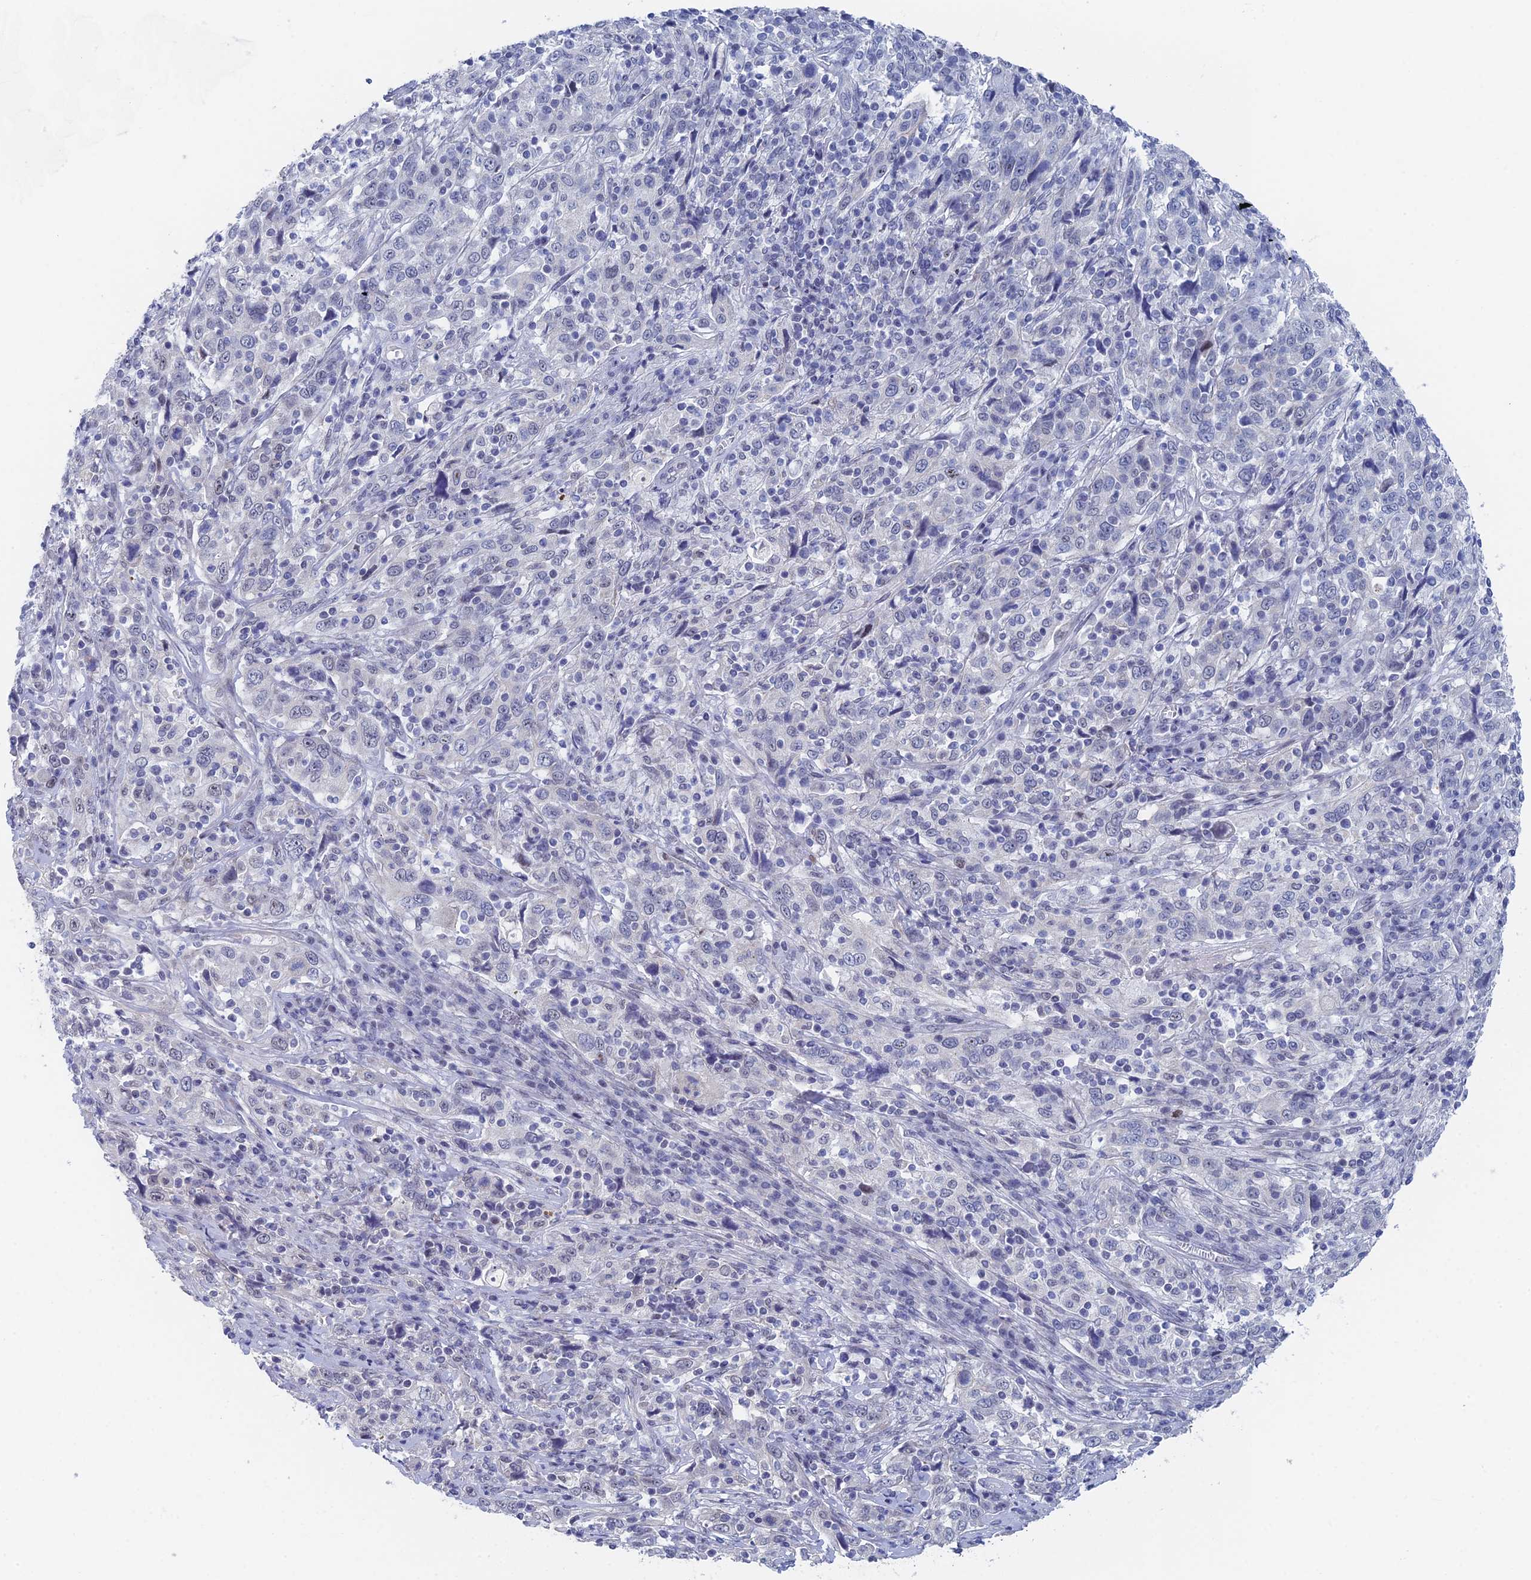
{"staining": {"intensity": "negative", "quantity": "none", "location": "none"}, "tissue": "cervical cancer", "cell_type": "Tumor cells", "image_type": "cancer", "snomed": [{"axis": "morphology", "description": "Squamous cell carcinoma, NOS"}, {"axis": "topography", "description": "Cervix"}], "caption": "The photomicrograph reveals no significant positivity in tumor cells of cervical cancer (squamous cell carcinoma).", "gene": "GMNC", "patient": {"sex": "female", "age": 46}}